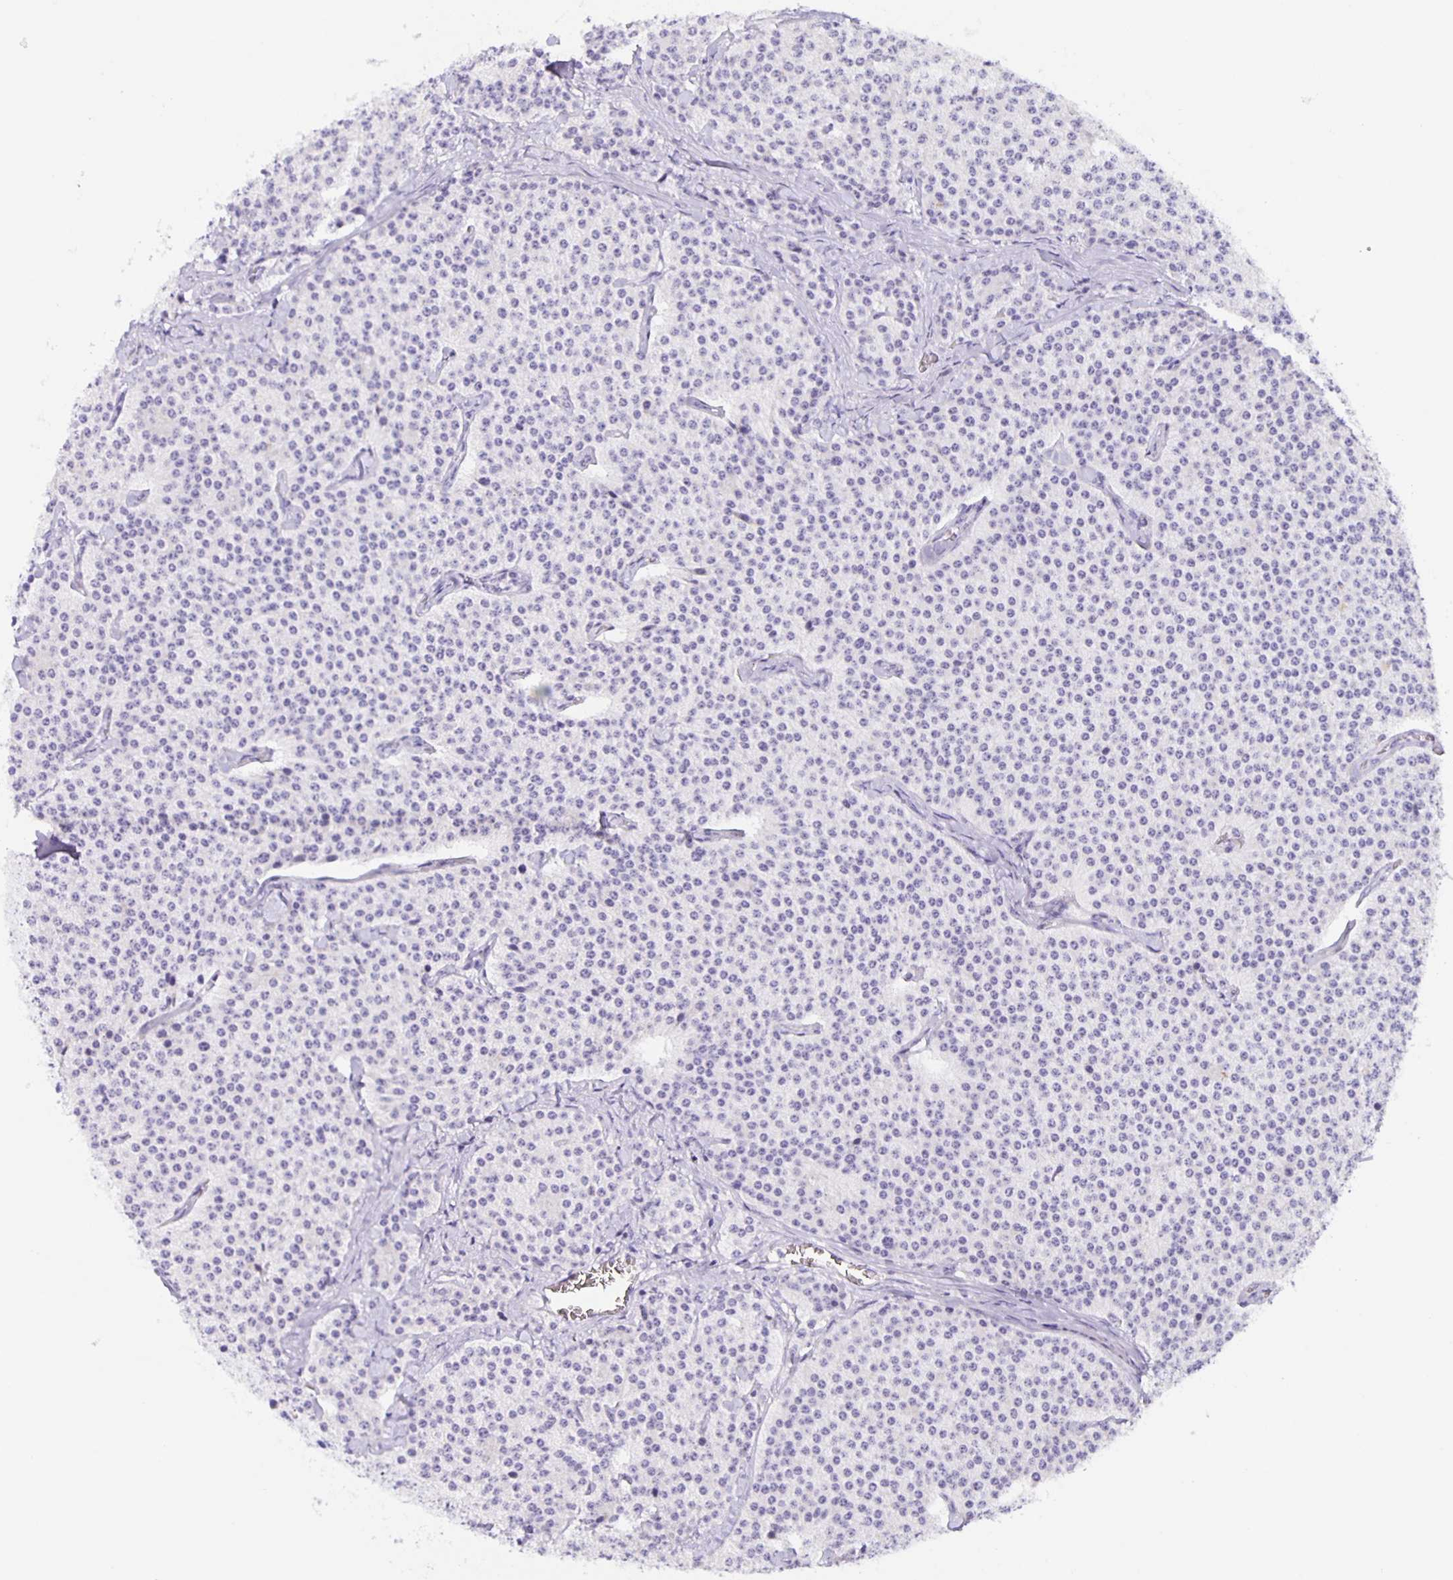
{"staining": {"intensity": "negative", "quantity": "none", "location": "none"}, "tissue": "carcinoid", "cell_type": "Tumor cells", "image_type": "cancer", "snomed": [{"axis": "morphology", "description": "Carcinoid, malignant, NOS"}, {"axis": "topography", "description": "Small intestine"}], "caption": "A histopathology image of human carcinoid (malignant) is negative for staining in tumor cells. The staining was performed using DAB to visualize the protein expression in brown, while the nuclei were stained in blue with hematoxylin (Magnification: 20x).", "gene": "AQP6", "patient": {"sex": "female", "age": 64}}